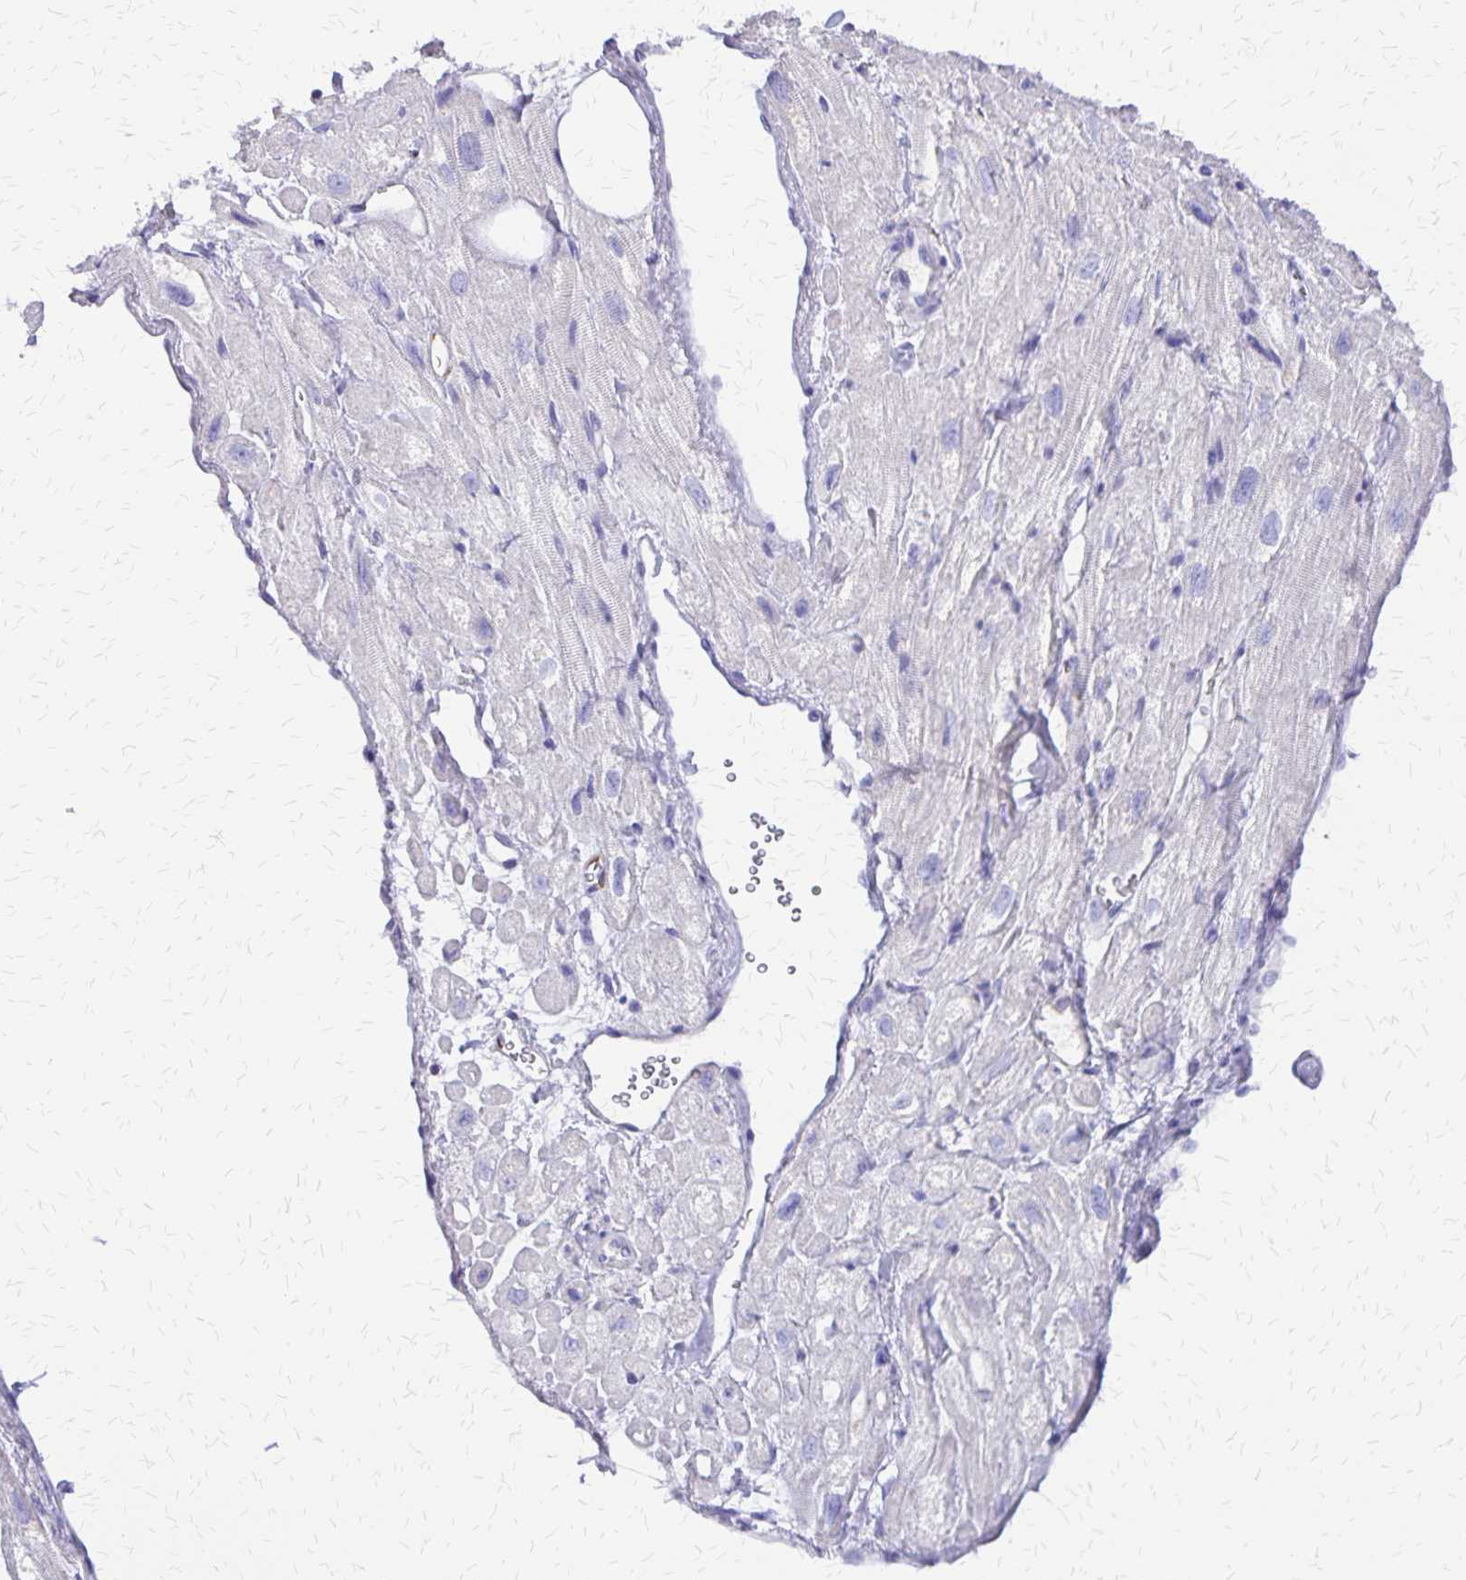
{"staining": {"intensity": "negative", "quantity": "none", "location": "none"}, "tissue": "heart muscle", "cell_type": "Cardiomyocytes", "image_type": "normal", "snomed": [{"axis": "morphology", "description": "Normal tissue, NOS"}, {"axis": "topography", "description": "Heart"}], "caption": "Histopathology image shows no significant protein expression in cardiomyocytes of normal heart muscle.", "gene": "SI", "patient": {"sex": "female", "age": 62}}